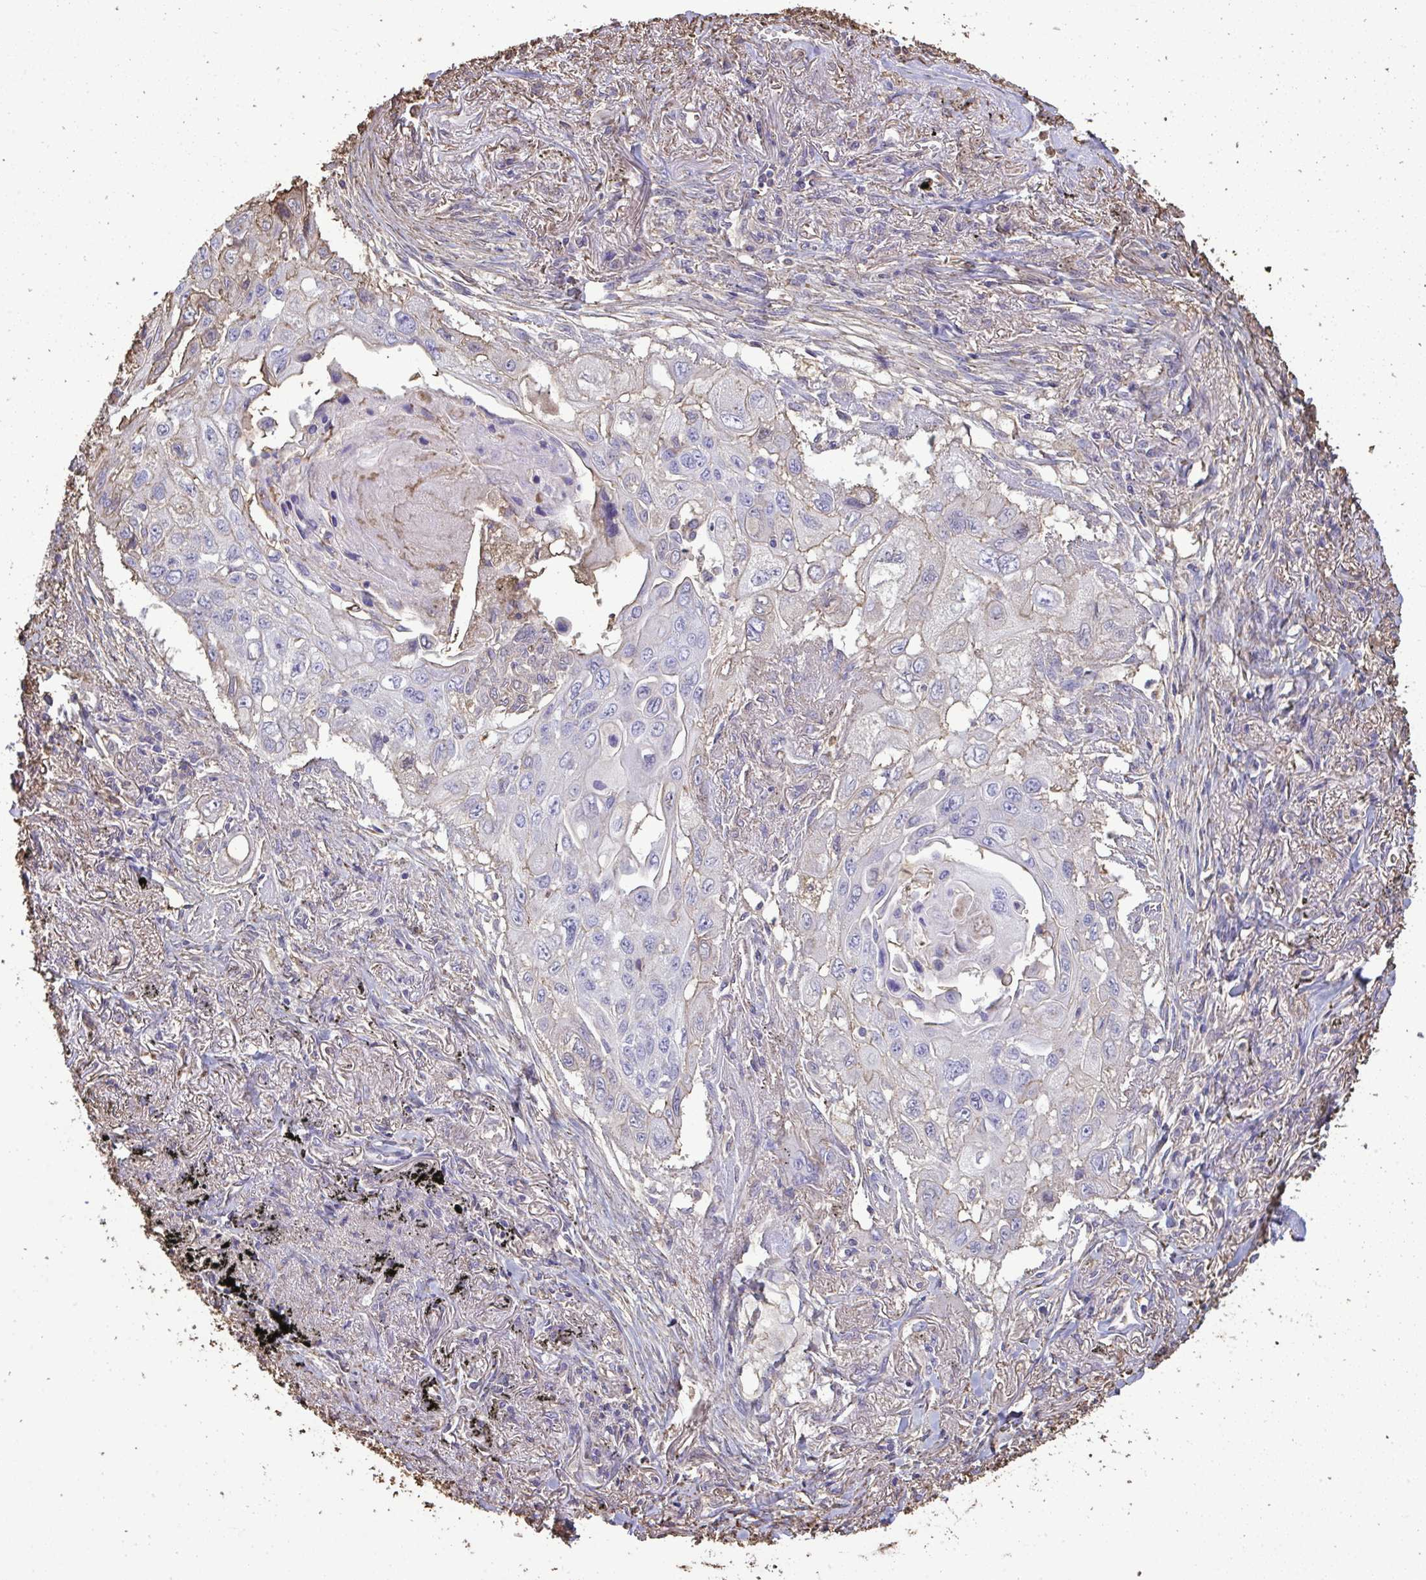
{"staining": {"intensity": "negative", "quantity": "none", "location": "none"}, "tissue": "lung cancer", "cell_type": "Tumor cells", "image_type": "cancer", "snomed": [{"axis": "morphology", "description": "Squamous cell carcinoma, NOS"}, {"axis": "topography", "description": "Lung"}], "caption": "A histopathology image of human squamous cell carcinoma (lung) is negative for staining in tumor cells.", "gene": "ANXA5", "patient": {"sex": "male", "age": 75}}